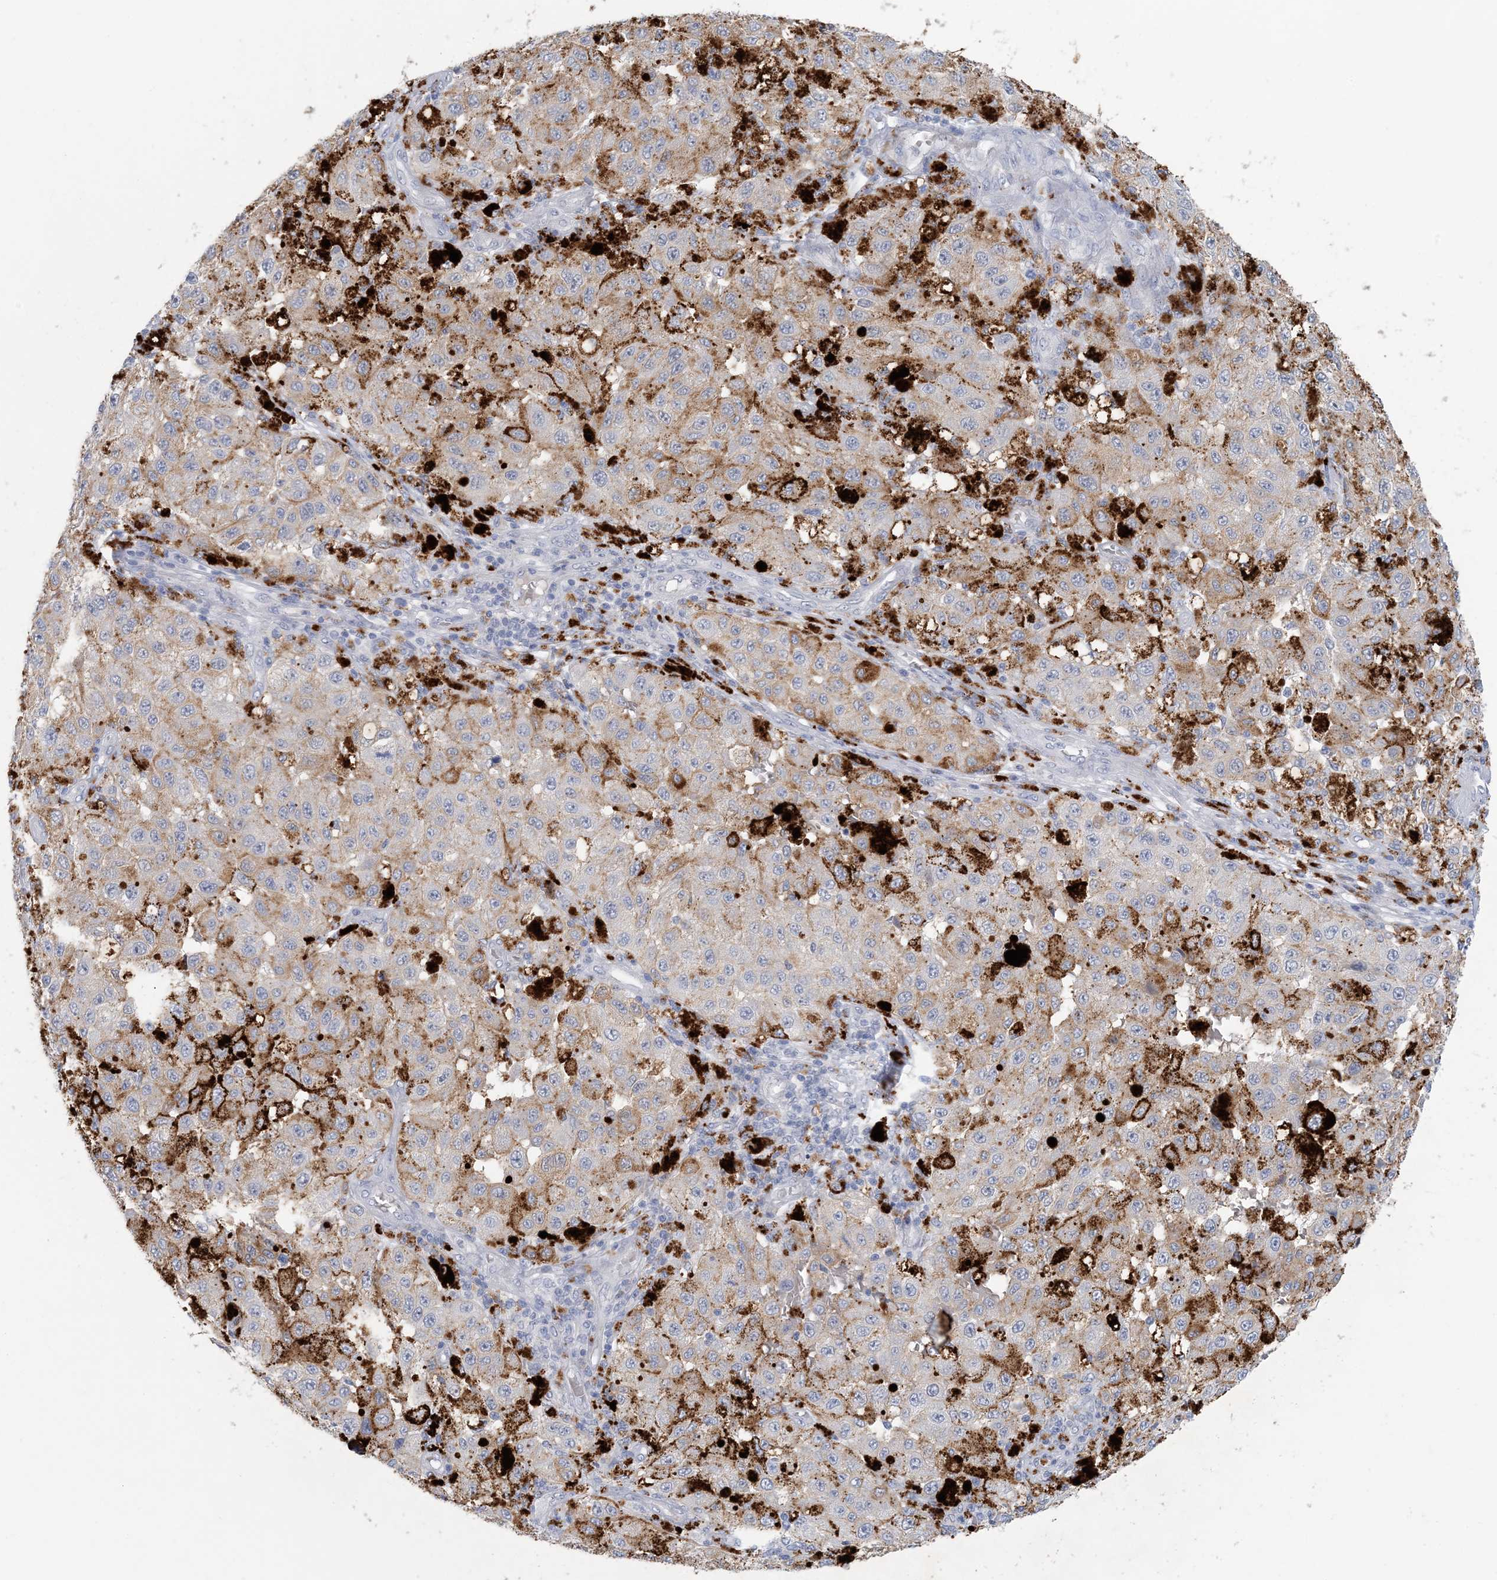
{"staining": {"intensity": "weak", "quantity": "25%-75%", "location": "cytoplasmic/membranous"}, "tissue": "melanoma", "cell_type": "Tumor cells", "image_type": "cancer", "snomed": [{"axis": "morphology", "description": "Malignant melanoma, NOS"}, {"axis": "topography", "description": "Skin"}], "caption": "Human melanoma stained with a protein marker displays weak staining in tumor cells.", "gene": "GABRG1", "patient": {"sex": "female", "age": 64}}